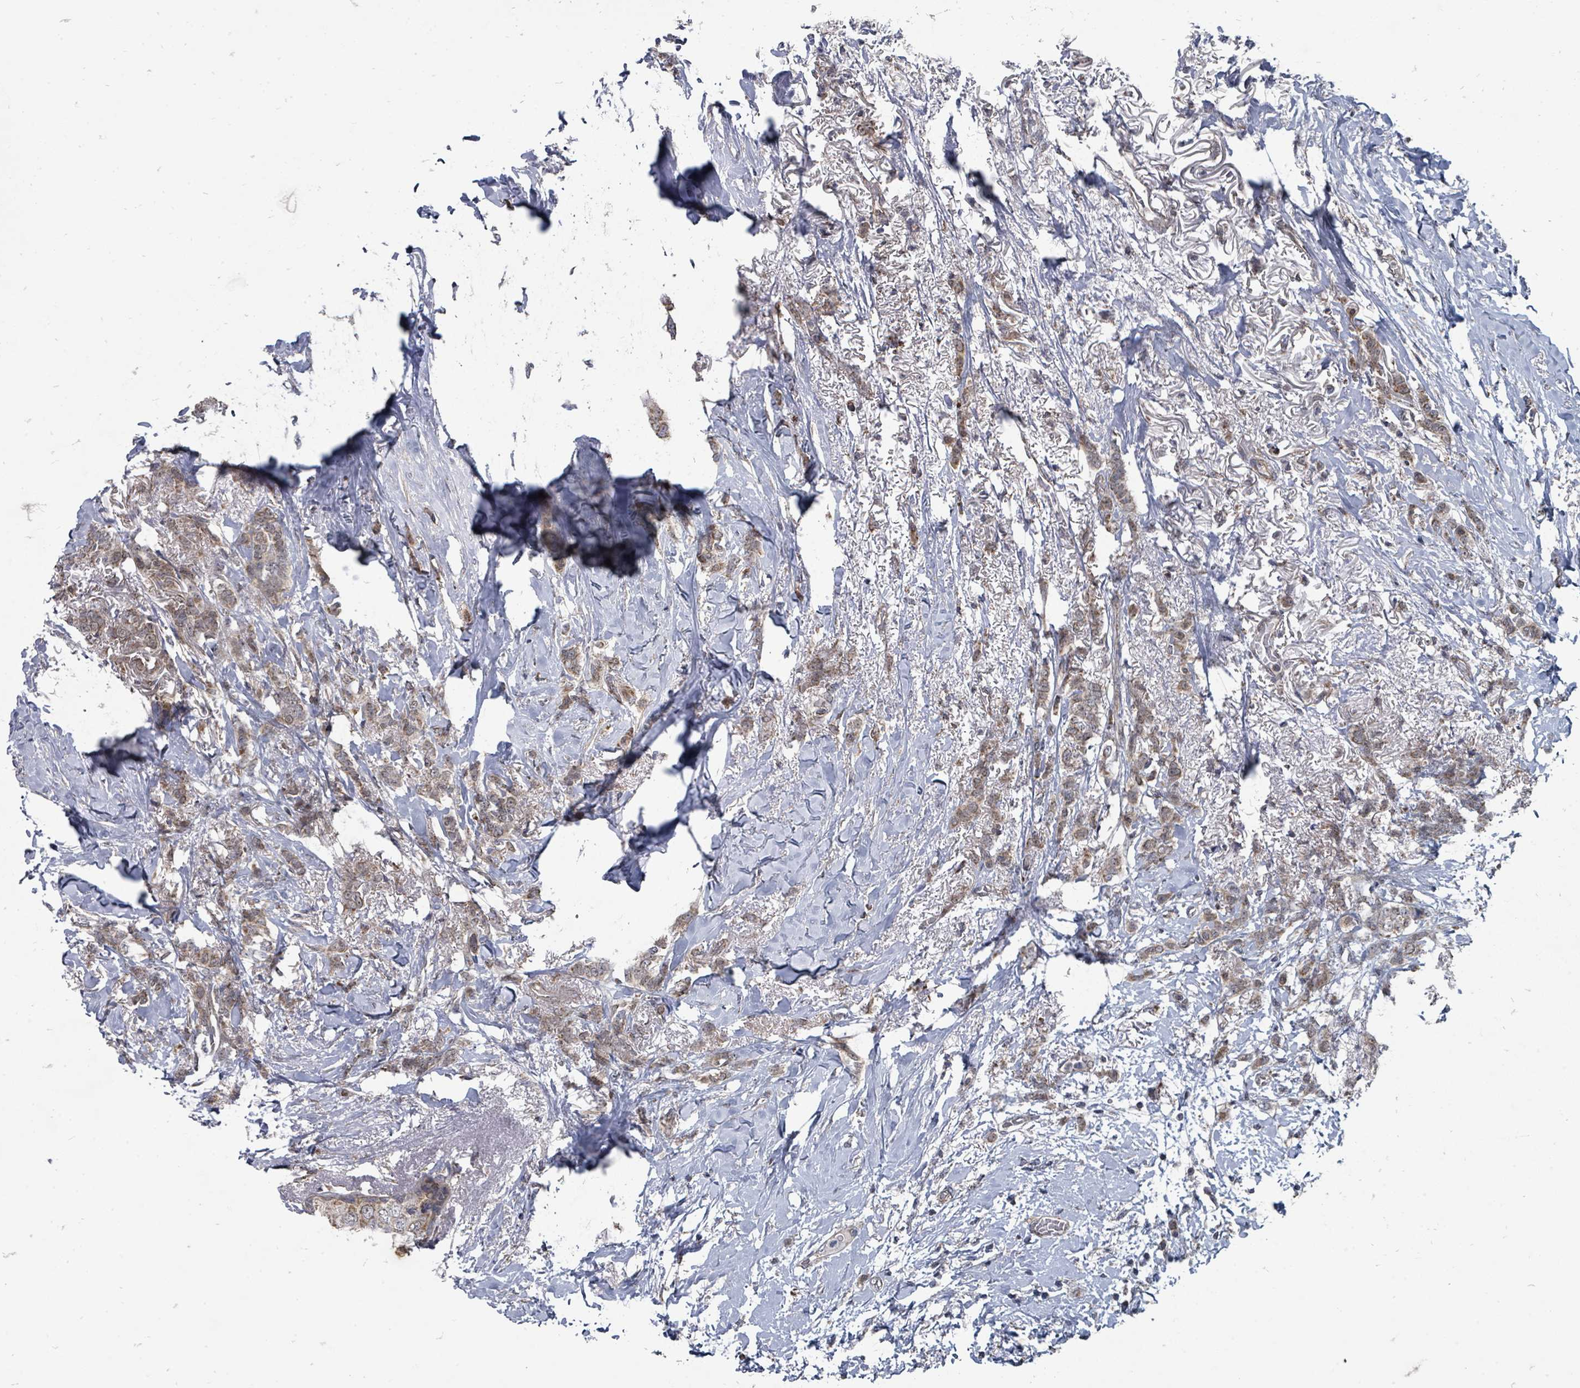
{"staining": {"intensity": "weak", "quantity": ">75%", "location": "cytoplasmic/membranous"}, "tissue": "breast cancer", "cell_type": "Tumor cells", "image_type": "cancer", "snomed": [{"axis": "morphology", "description": "Duct carcinoma"}, {"axis": "topography", "description": "Breast"}], "caption": "This photomicrograph displays immunohistochemistry (IHC) staining of human infiltrating ductal carcinoma (breast), with low weak cytoplasmic/membranous positivity in approximately >75% of tumor cells.", "gene": "MAGOHB", "patient": {"sex": "female", "age": 72}}